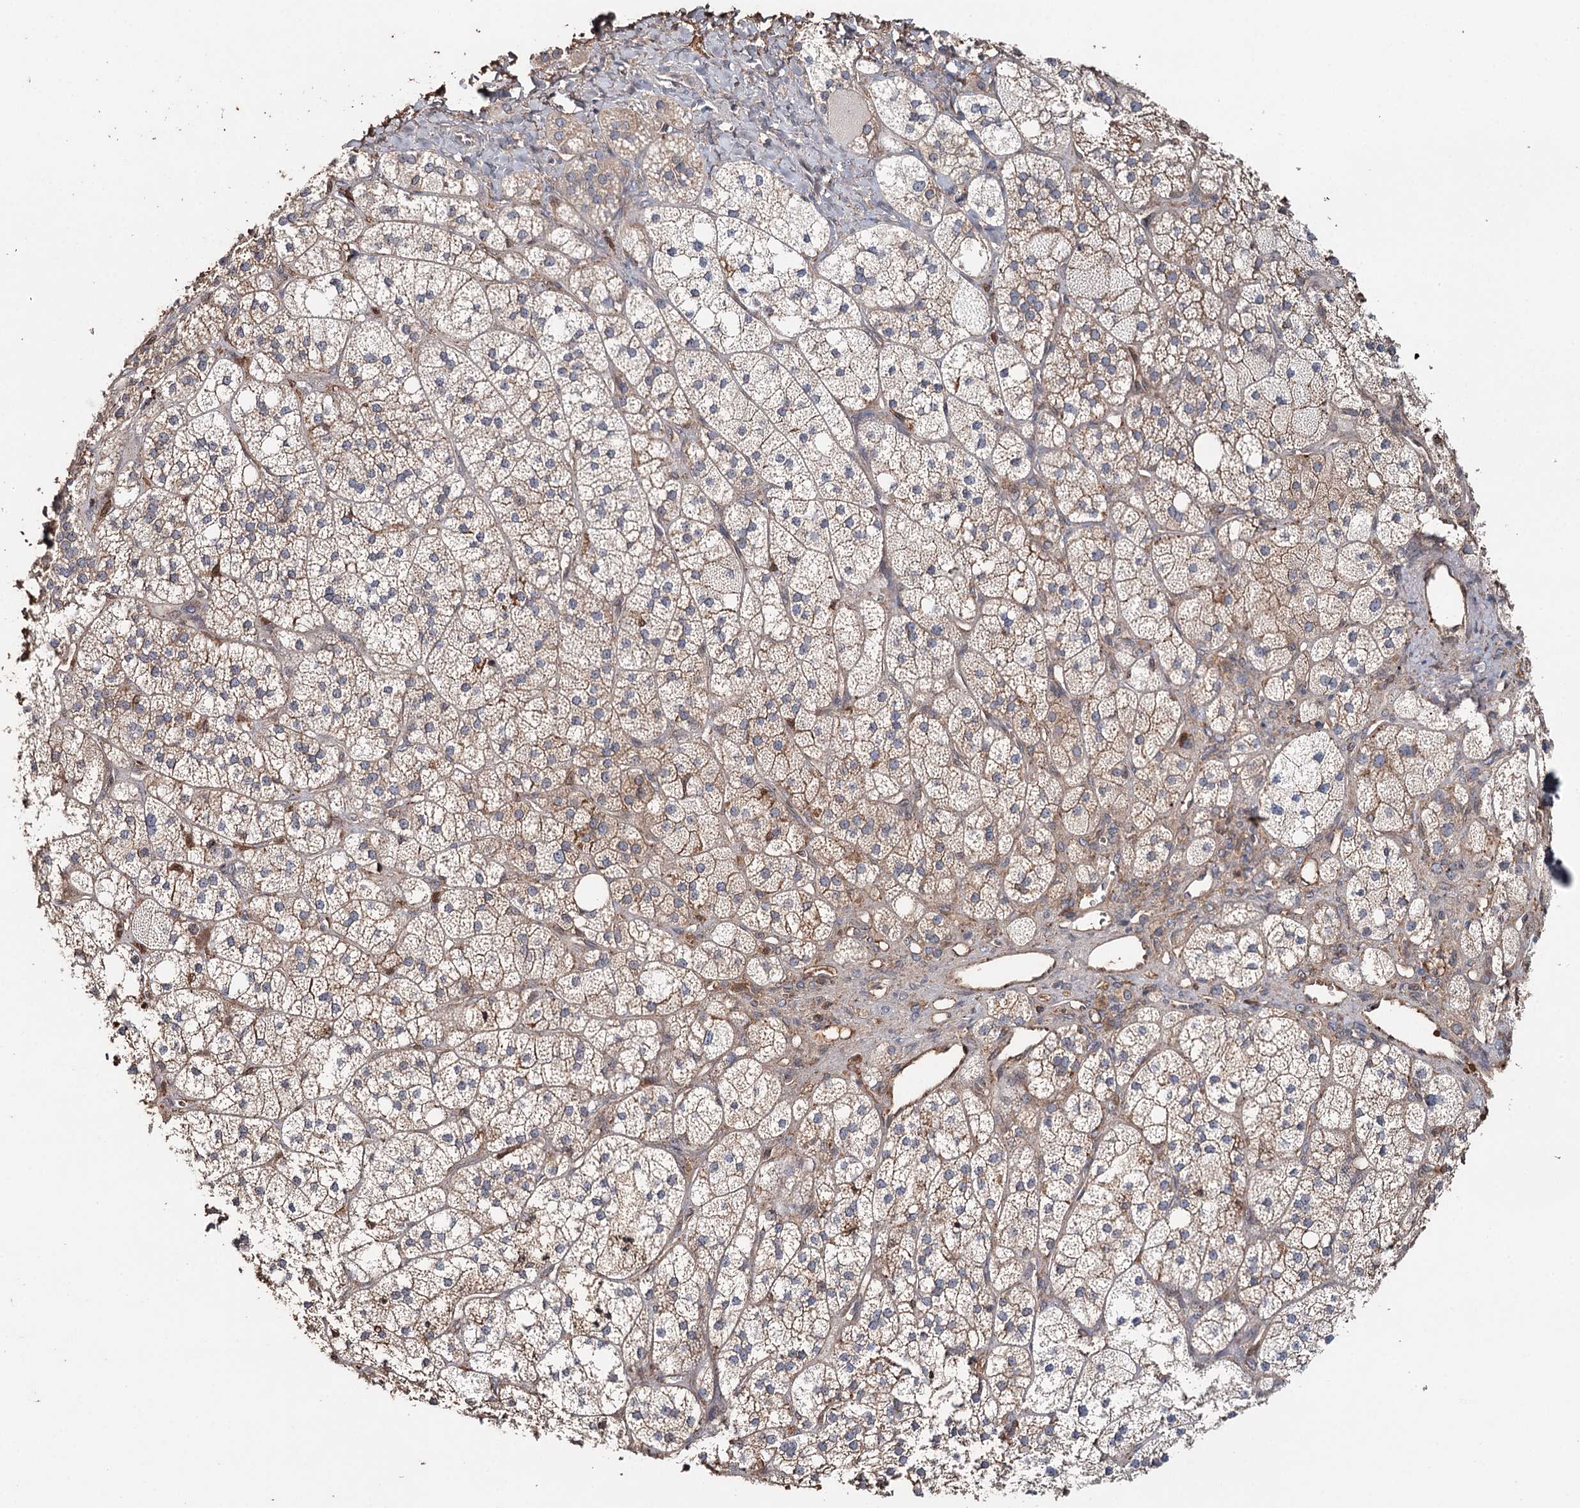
{"staining": {"intensity": "moderate", "quantity": ">75%", "location": "cytoplasmic/membranous"}, "tissue": "adrenal gland", "cell_type": "Glandular cells", "image_type": "normal", "snomed": [{"axis": "morphology", "description": "Normal tissue, NOS"}, {"axis": "topography", "description": "Adrenal gland"}], "caption": "Approximately >75% of glandular cells in unremarkable human adrenal gland demonstrate moderate cytoplasmic/membranous protein expression as visualized by brown immunohistochemical staining.", "gene": "SYVN1", "patient": {"sex": "male", "age": 61}}